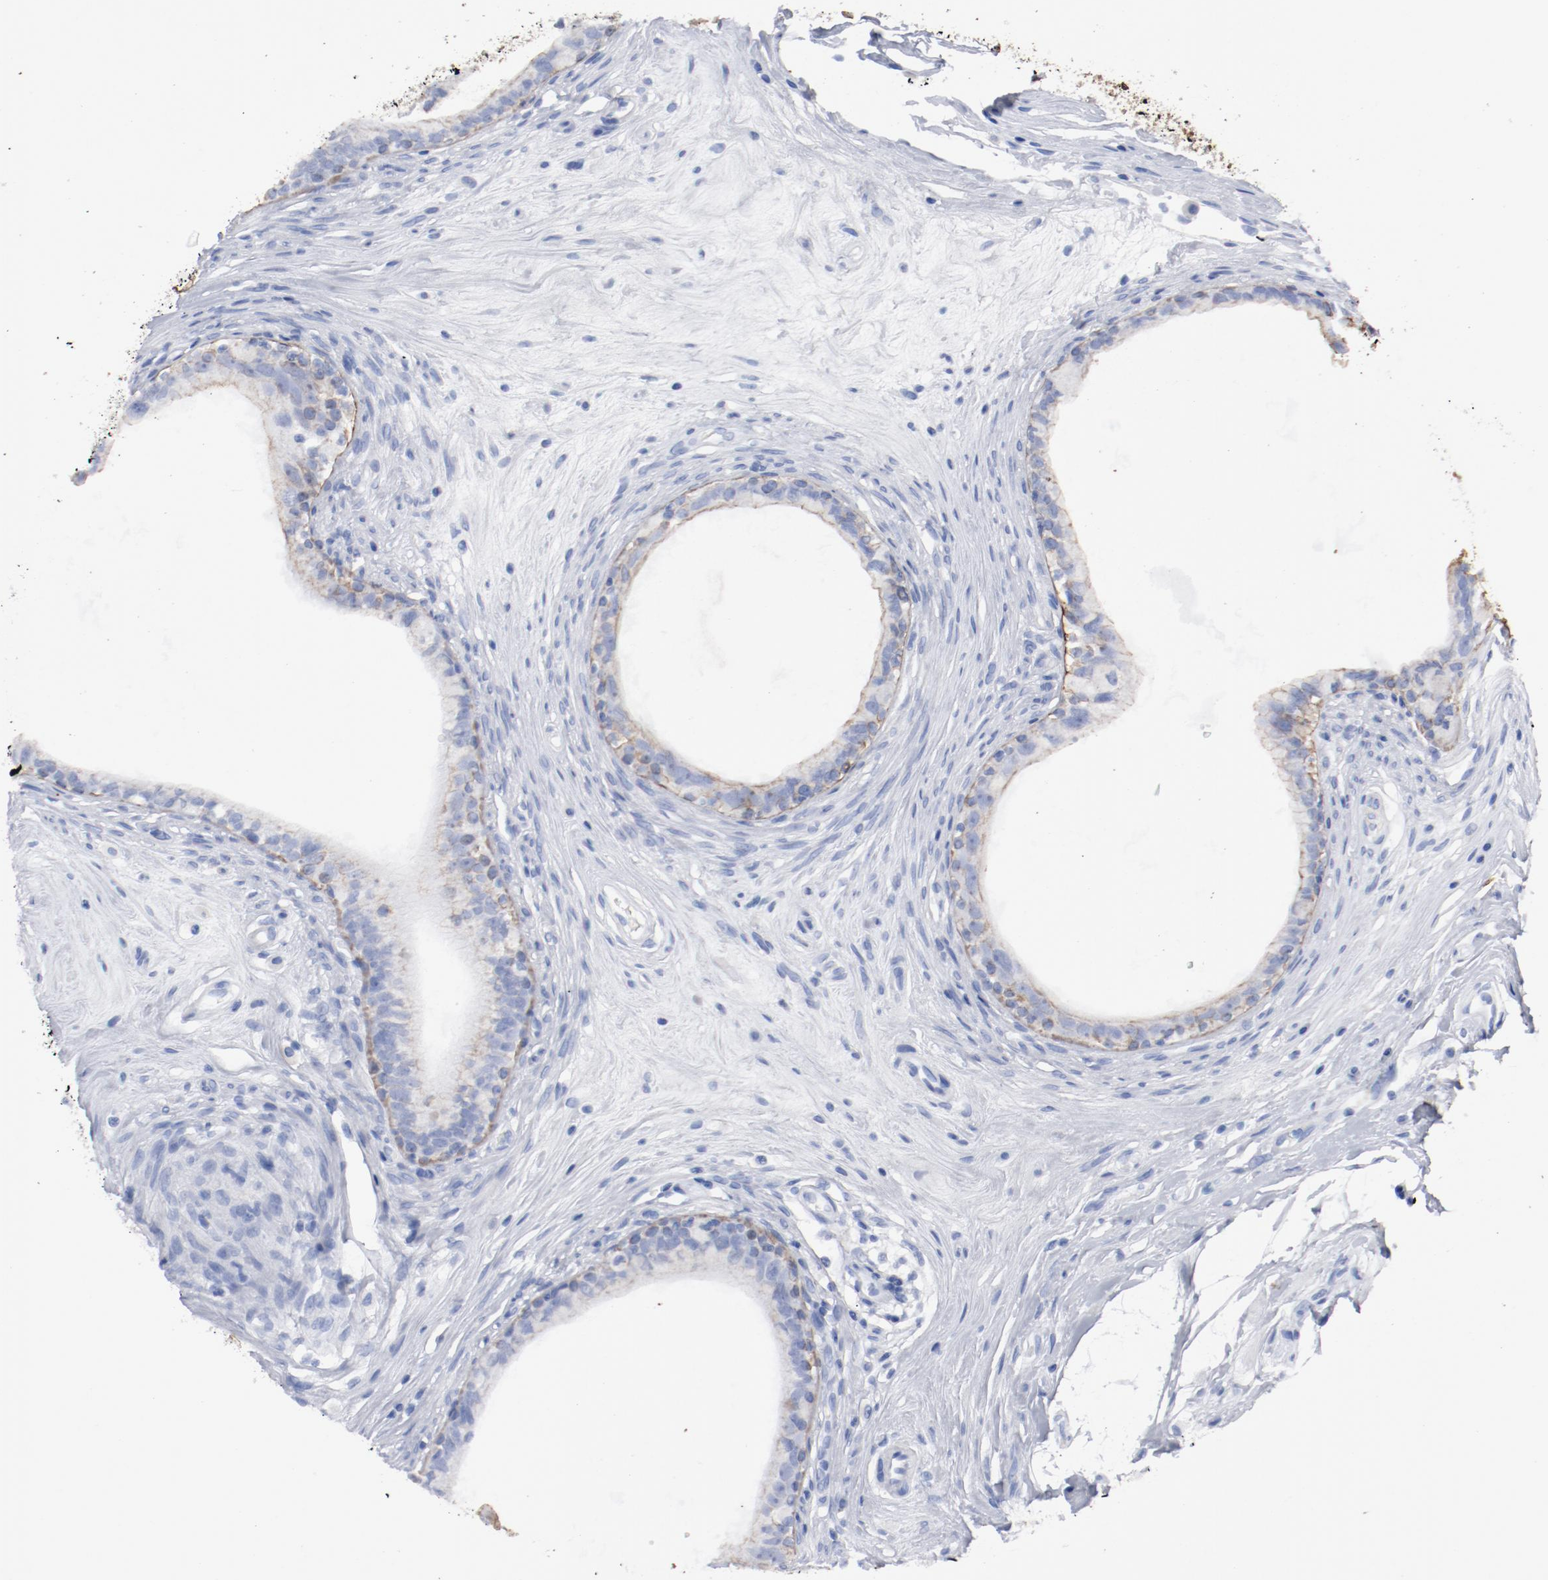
{"staining": {"intensity": "moderate", "quantity": ">75%", "location": "cytoplasmic/membranous"}, "tissue": "epididymis", "cell_type": "Glandular cells", "image_type": "normal", "snomed": [{"axis": "morphology", "description": "Normal tissue, NOS"}, {"axis": "morphology", "description": "Inflammation, NOS"}, {"axis": "topography", "description": "Epididymis"}], "caption": "Immunohistochemistry micrograph of unremarkable epididymis stained for a protein (brown), which demonstrates medium levels of moderate cytoplasmic/membranous staining in about >75% of glandular cells.", "gene": "TSPAN6", "patient": {"sex": "male", "age": 84}}